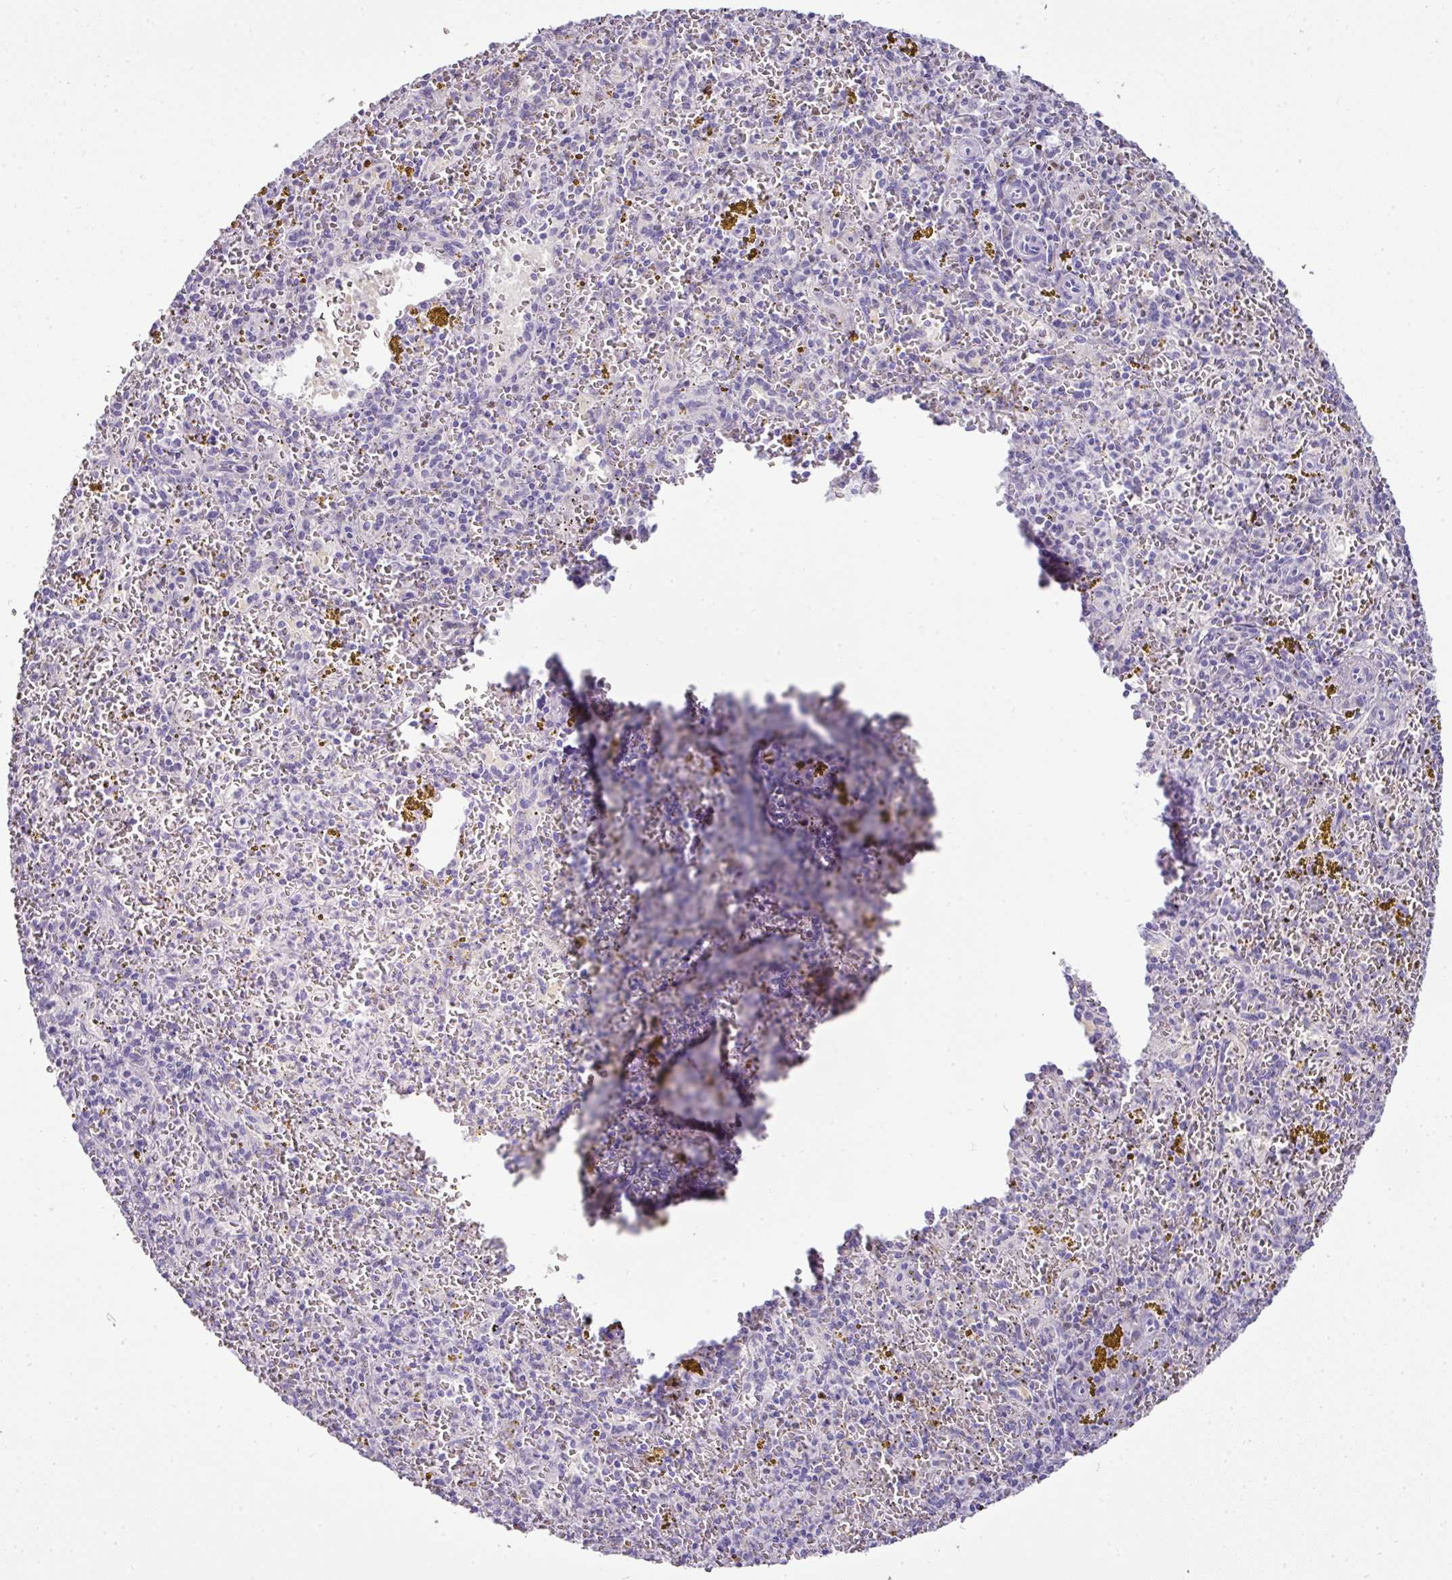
{"staining": {"intensity": "moderate", "quantity": "<25%", "location": "nuclear"}, "tissue": "spleen", "cell_type": "Cells in red pulp", "image_type": "normal", "snomed": [{"axis": "morphology", "description": "Normal tissue, NOS"}, {"axis": "topography", "description": "Spleen"}], "caption": "DAB (3,3'-diaminobenzidine) immunohistochemical staining of normal spleen exhibits moderate nuclear protein staining in approximately <25% of cells in red pulp.", "gene": "BCL11A", "patient": {"sex": "male", "age": 57}}